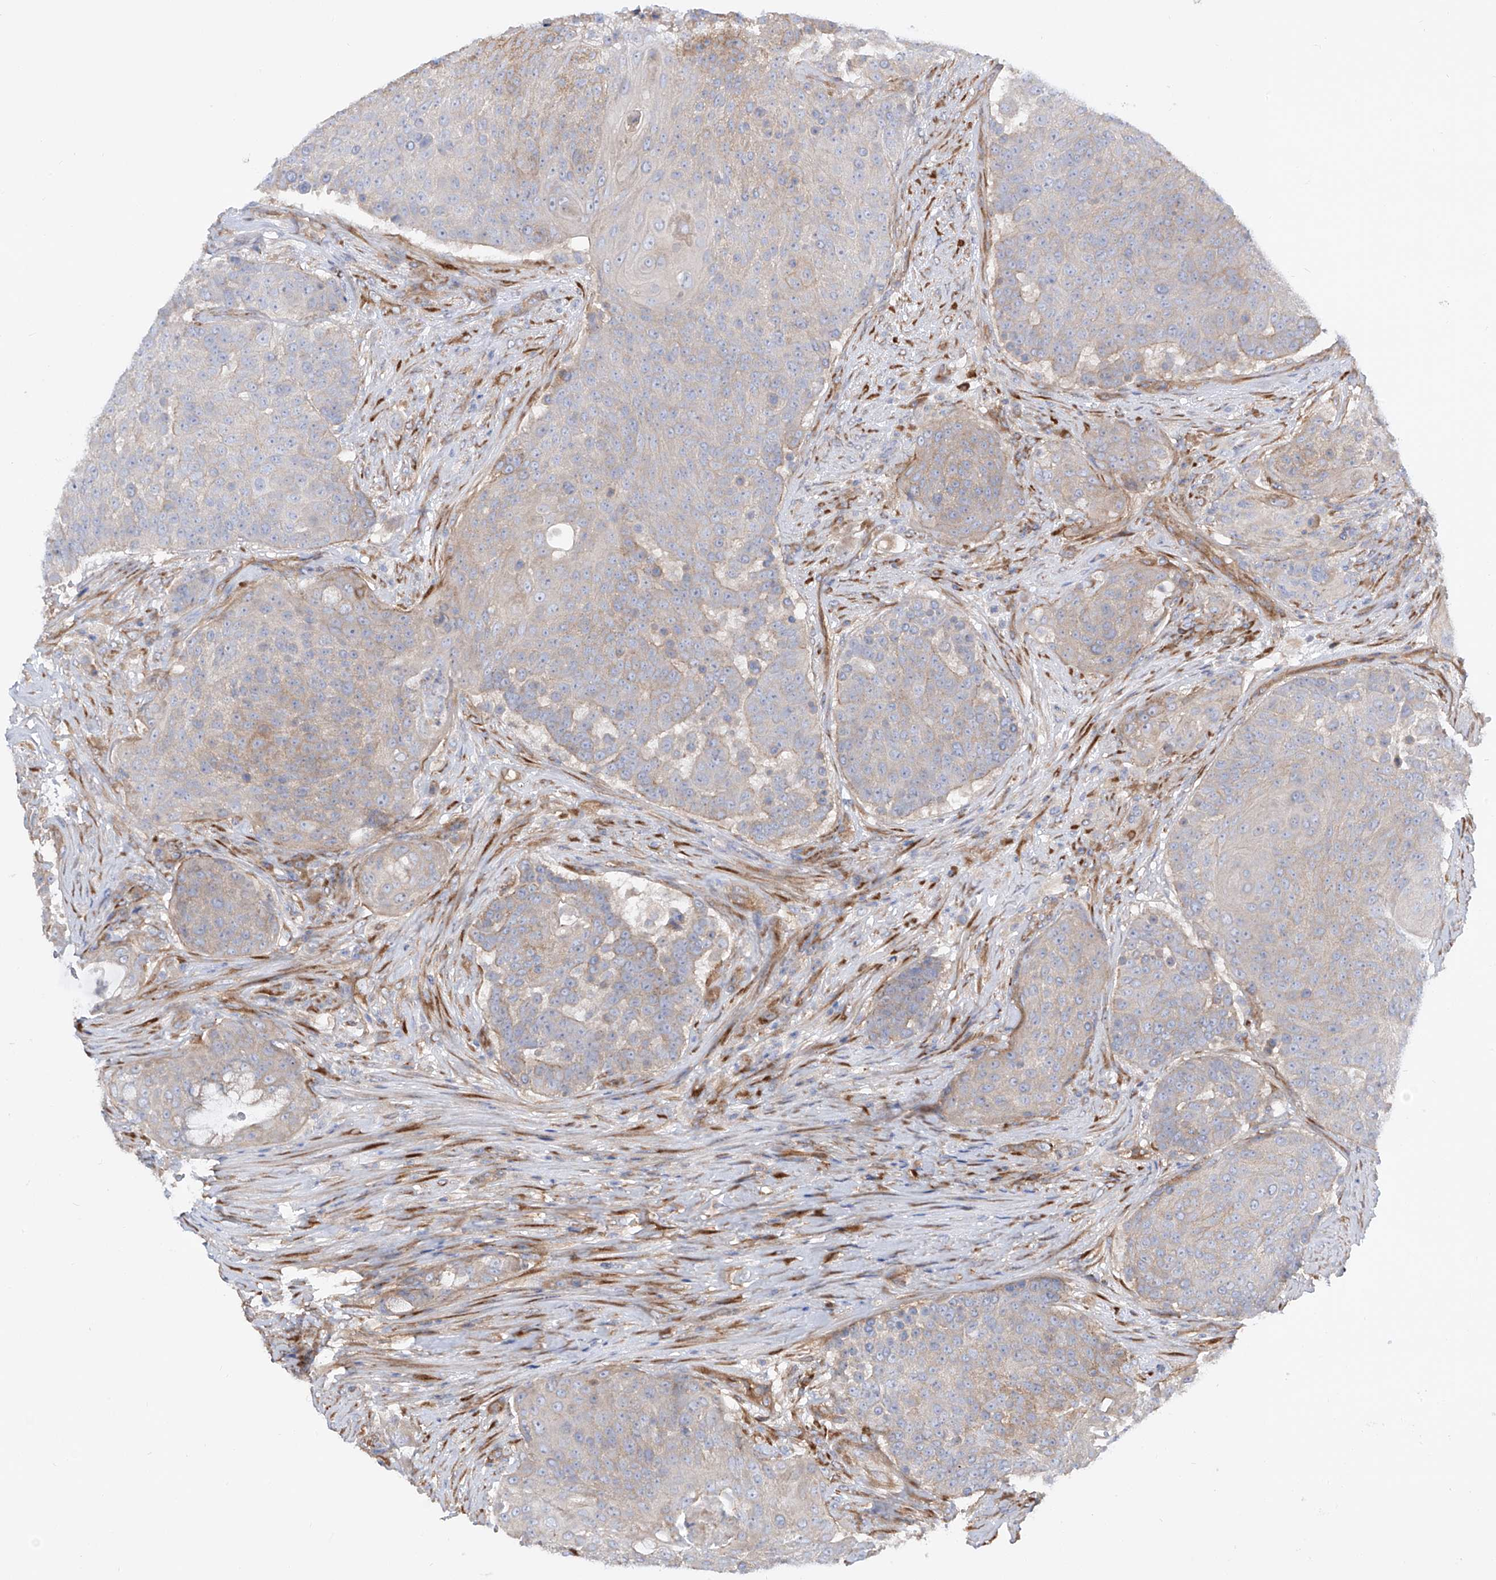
{"staining": {"intensity": "weak", "quantity": "<25%", "location": "cytoplasmic/membranous"}, "tissue": "urothelial cancer", "cell_type": "Tumor cells", "image_type": "cancer", "snomed": [{"axis": "morphology", "description": "Urothelial carcinoma, High grade"}, {"axis": "topography", "description": "Urinary bladder"}], "caption": "Tumor cells show no significant protein expression in urothelial cancer.", "gene": "LCA5", "patient": {"sex": "female", "age": 63}}